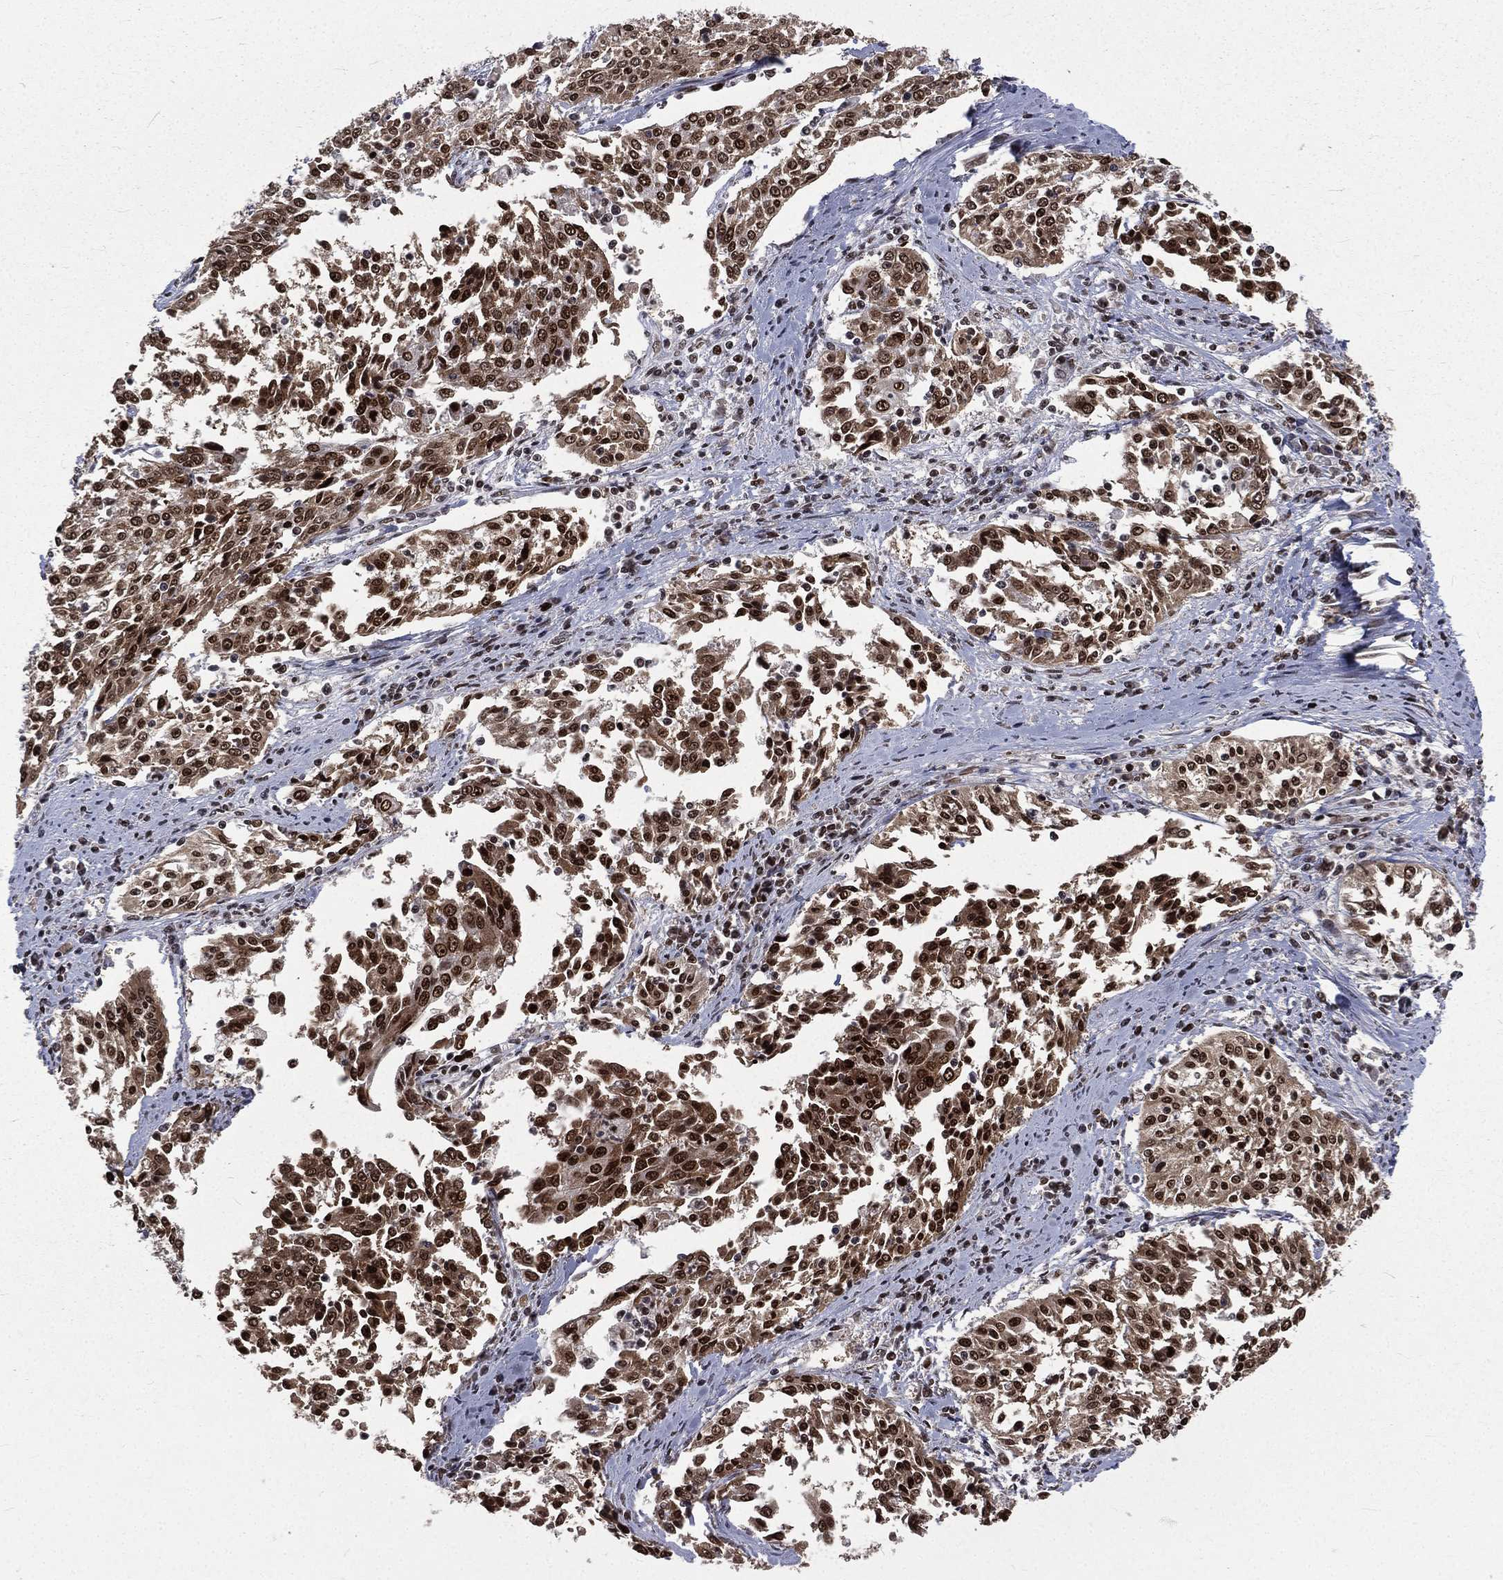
{"staining": {"intensity": "strong", "quantity": ">75%", "location": "nuclear"}, "tissue": "cervical cancer", "cell_type": "Tumor cells", "image_type": "cancer", "snomed": [{"axis": "morphology", "description": "Squamous cell carcinoma, NOS"}, {"axis": "topography", "description": "Cervix"}], "caption": "High-magnification brightfield microscopy of cervical squamous cell carcinoma stained with DAB (brown) and counterstained with hematoxylin (blue). tumor cells exhibit strong nuclear positivity is identified in about>75% of cells.", "gene": "POLB", "patient": {"sex": "female", "age": 41}}